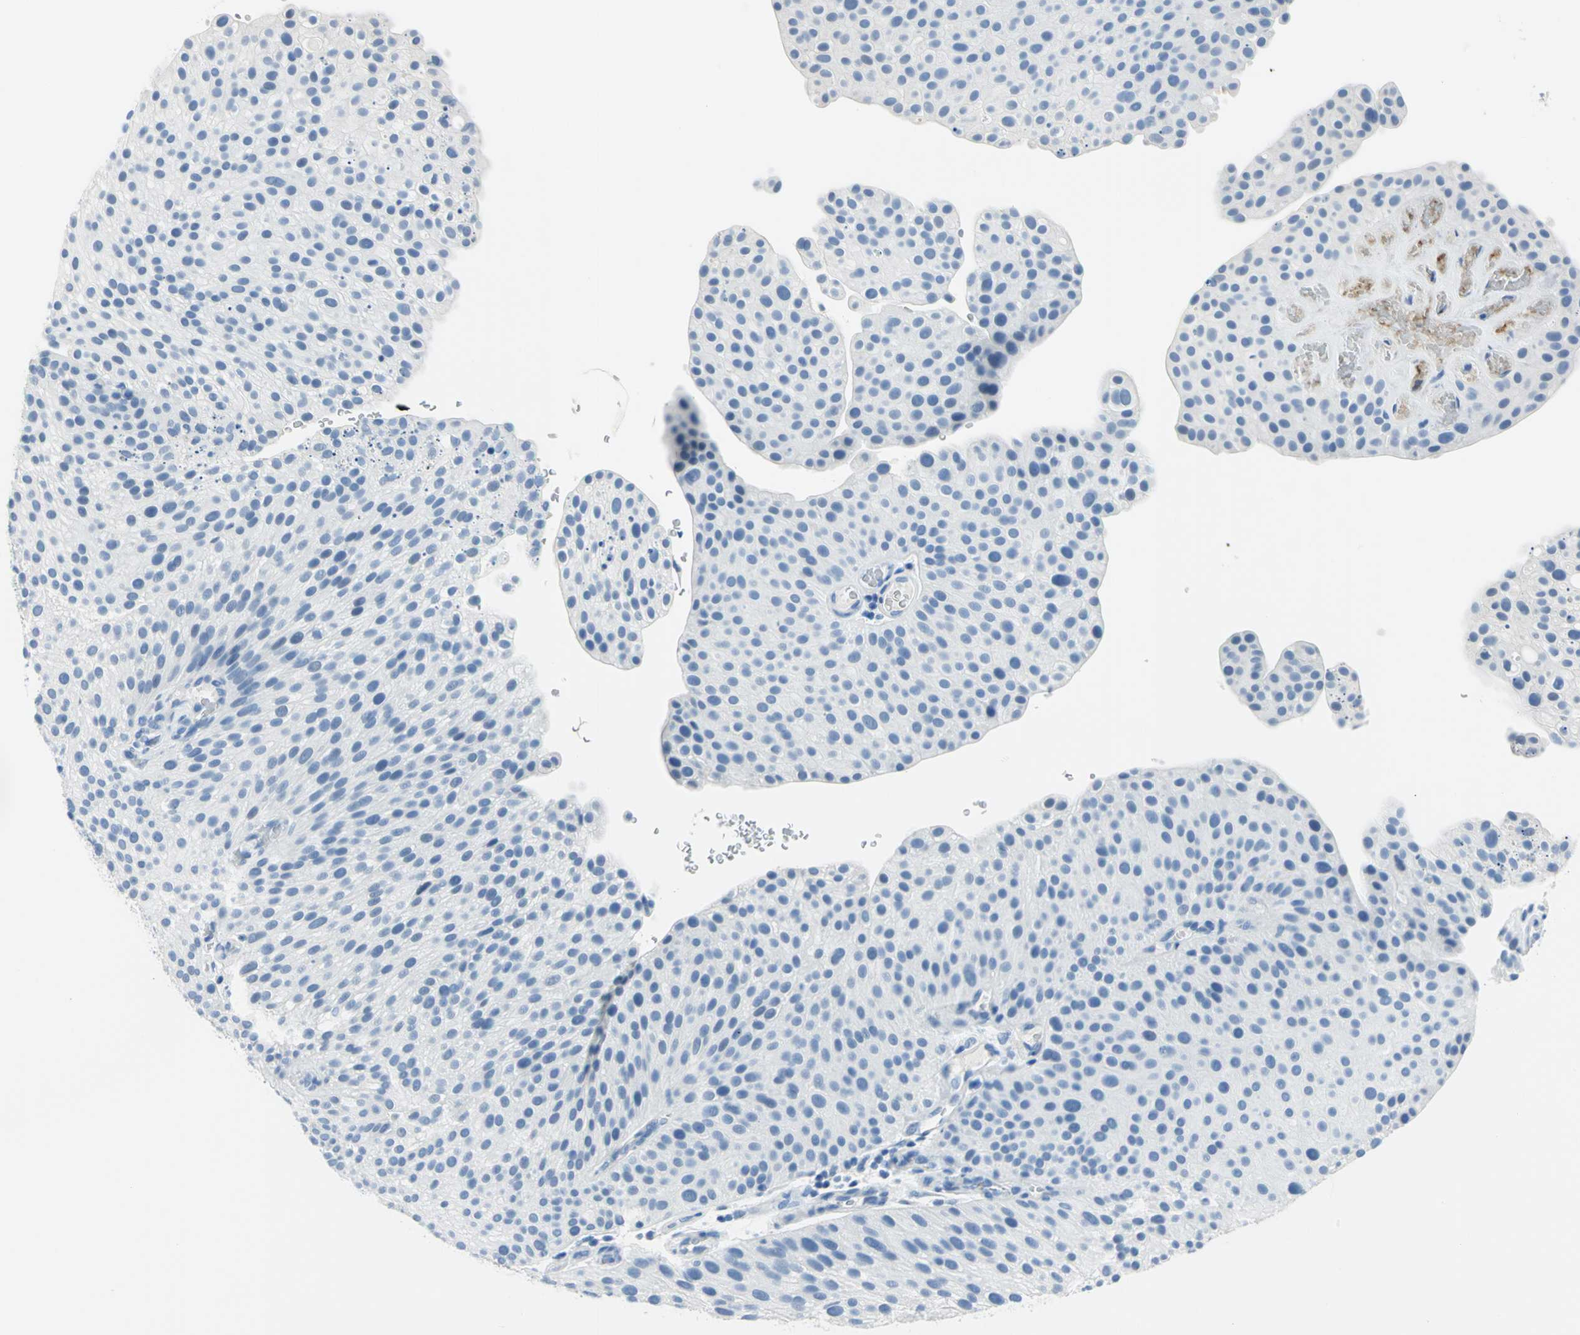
{"staining": {"intensity": "negative", "quantity": "none", "location": "none"}, "tissue": "urothelial cancer", "cell_type": "Tumor cells", "image_type": "cancer", "snomed": [{"axis": "morphology", "description": "Urothelial carcinoma, Low grade"}, {"axis": "topography", "description": "Smooth muscle"}, {"axis": "topography", "description": "Urinary bladder"}], "caption": "DAB (3,3'-diaminobenzidine) immunohistochemical staining of human urothelial carcinoma (low-grade) shows no significant staining in tumor cells. (DAB (3,3'-diaminobenzidine) immunohistochemistry visualized using brightfield microscopy, high magnification).", "gene": "PKLR", "patient": {"sex": "male", "age": 60}}